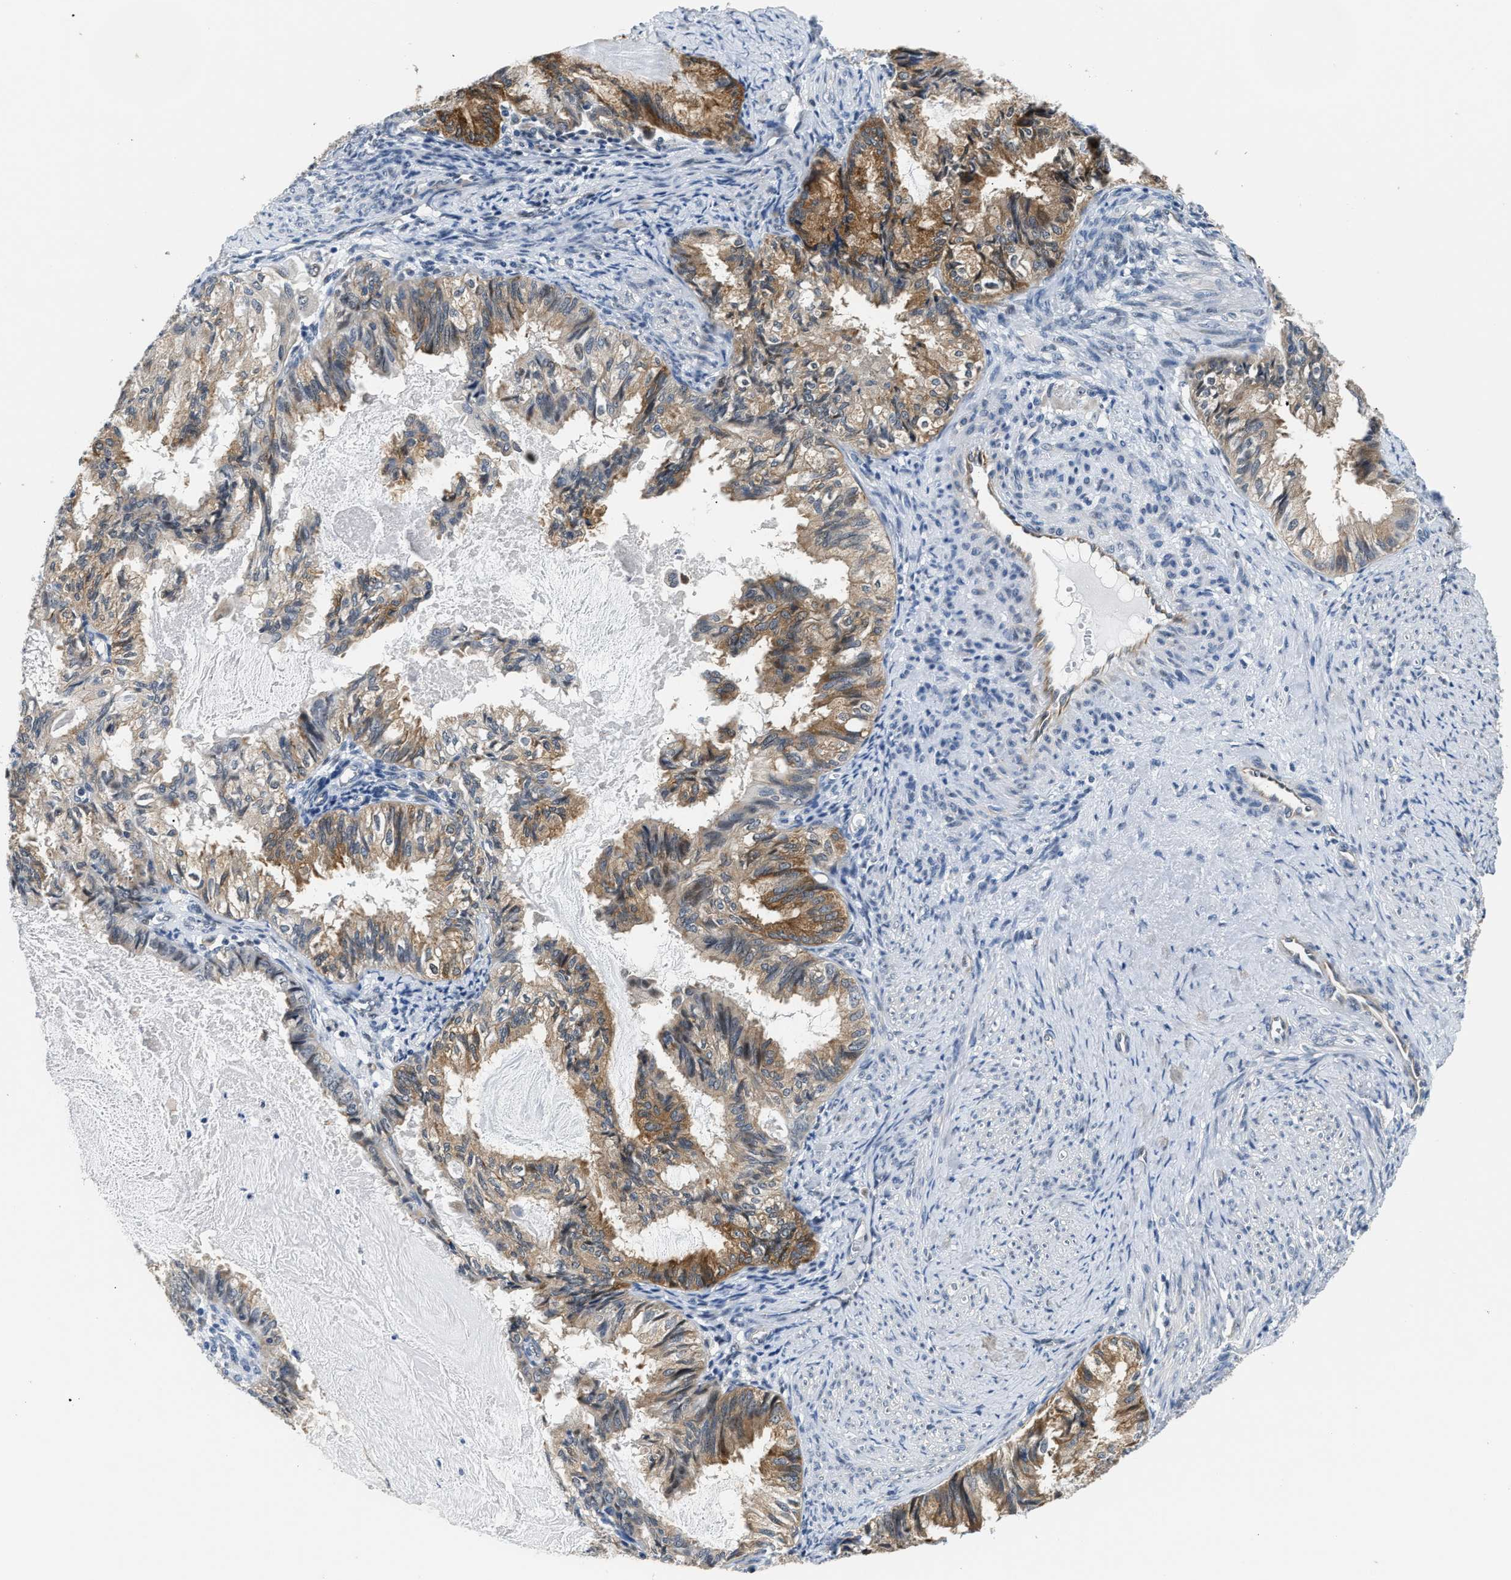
{"staining": {"intensity": "moderate", "quantity": ">75%", "location": "cytoplasmic/membranous"}, "tissue": "endometrial cancer", "cell_type": "Tumor cells", "image_type": "cancer", "snomed": [{"axis": "morphology", "description": "Adenocarcinoma, NOS"}, {"axis": "topography", "description": "Endometrium"}], "caption": "Protein analysis of endometrial adenocarcinoma tissue shows moderate cytoplasmic/membranous expression in approximately >75% of tumor cells.", "gene": "PPM1H", "patient": {"sex": "female", "age": 86}}